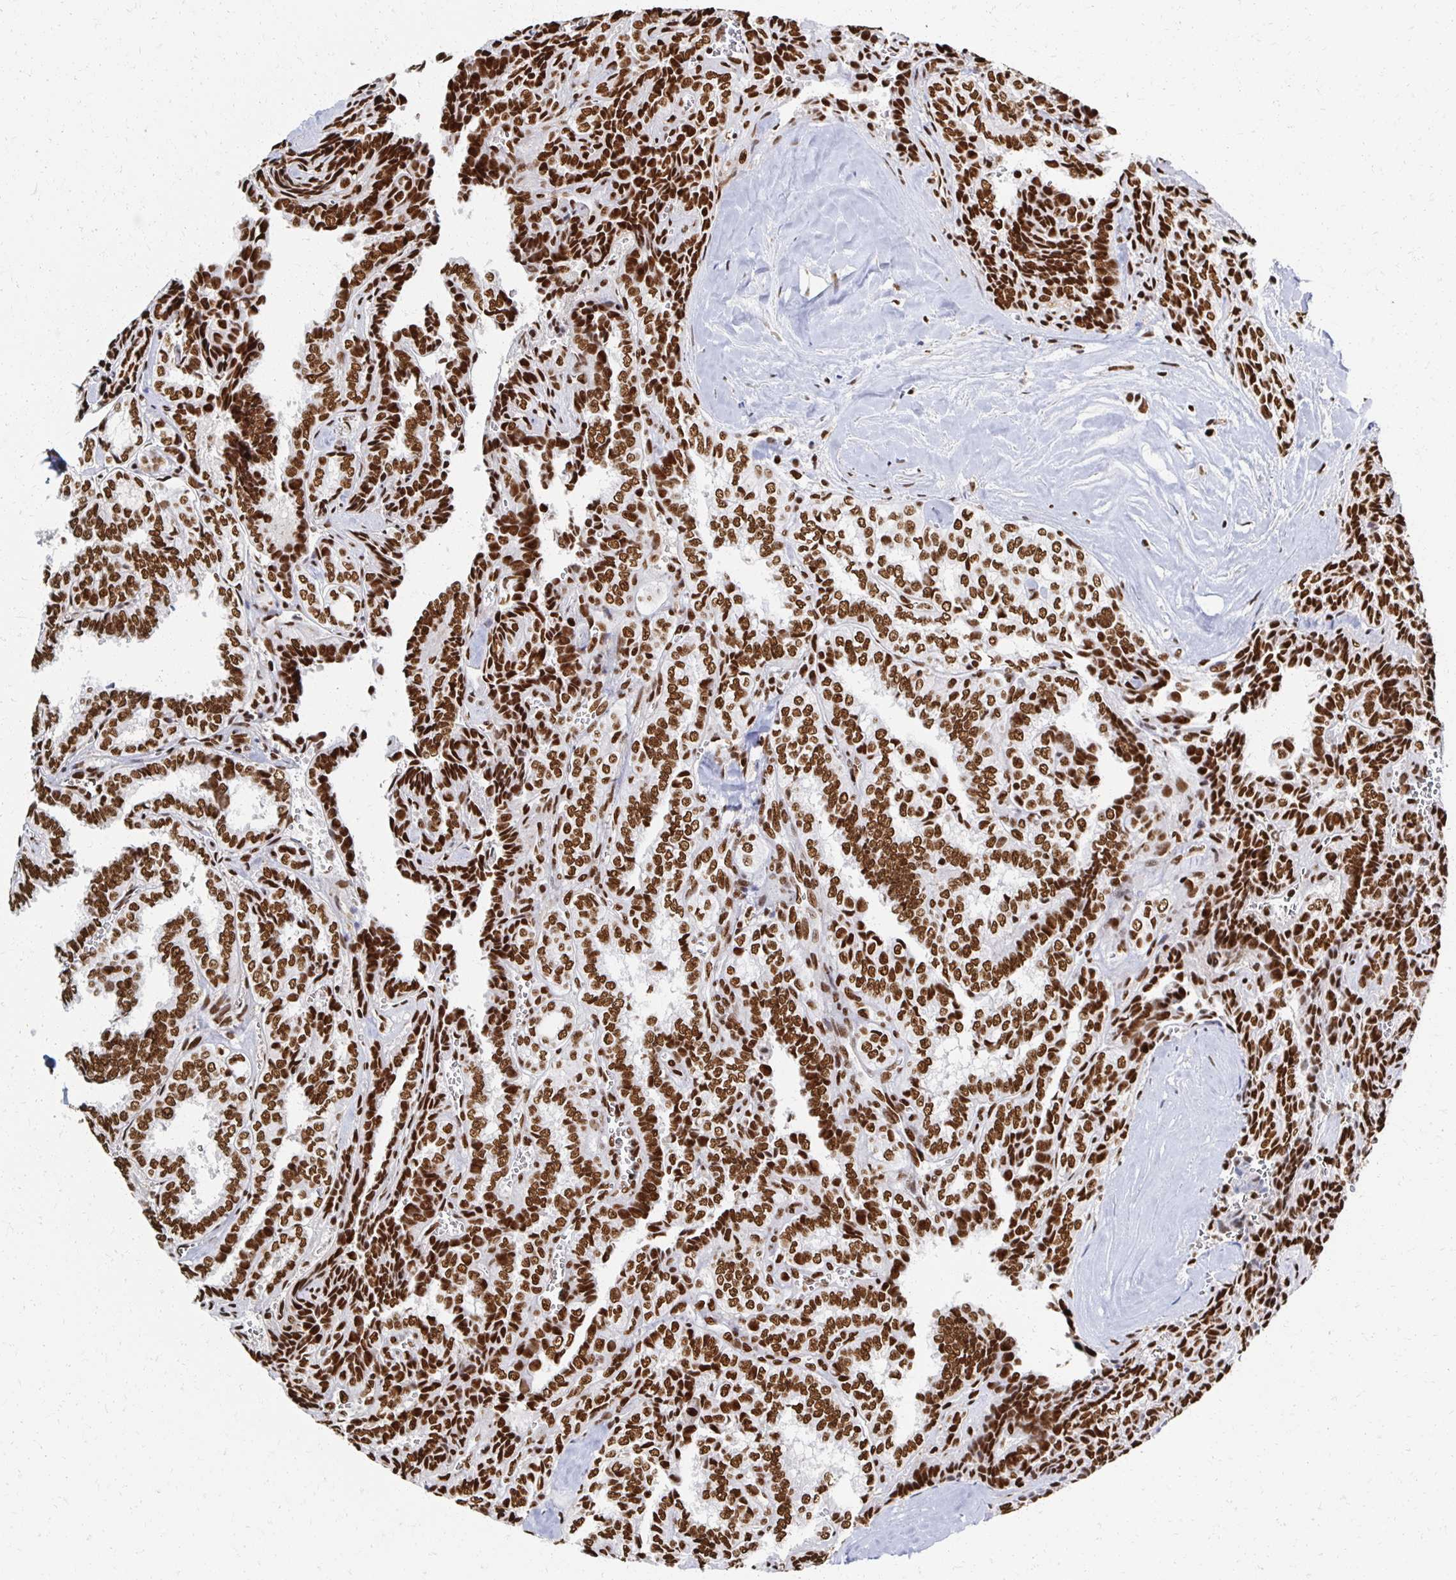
{"staining": {"intensity": "strong", "quantity": ">75%", "location": "nuclear"}, "tissue": "thyroid cancer", "cell_type": "Tumor cells", "image_type": "cancer", "snomed": [{"axis": "morphology", "description": "Papillary adenocarcinoma, NOS"}, {"axis": "topography", "description": "Thyroid gland"}], "caption": "Tumor cells reveal high levels of strong nuclear expression in about >75% of cells in thyroid cancer.", "gene": "RBBP7", "patient": {"sex": "female", "age": 30}}